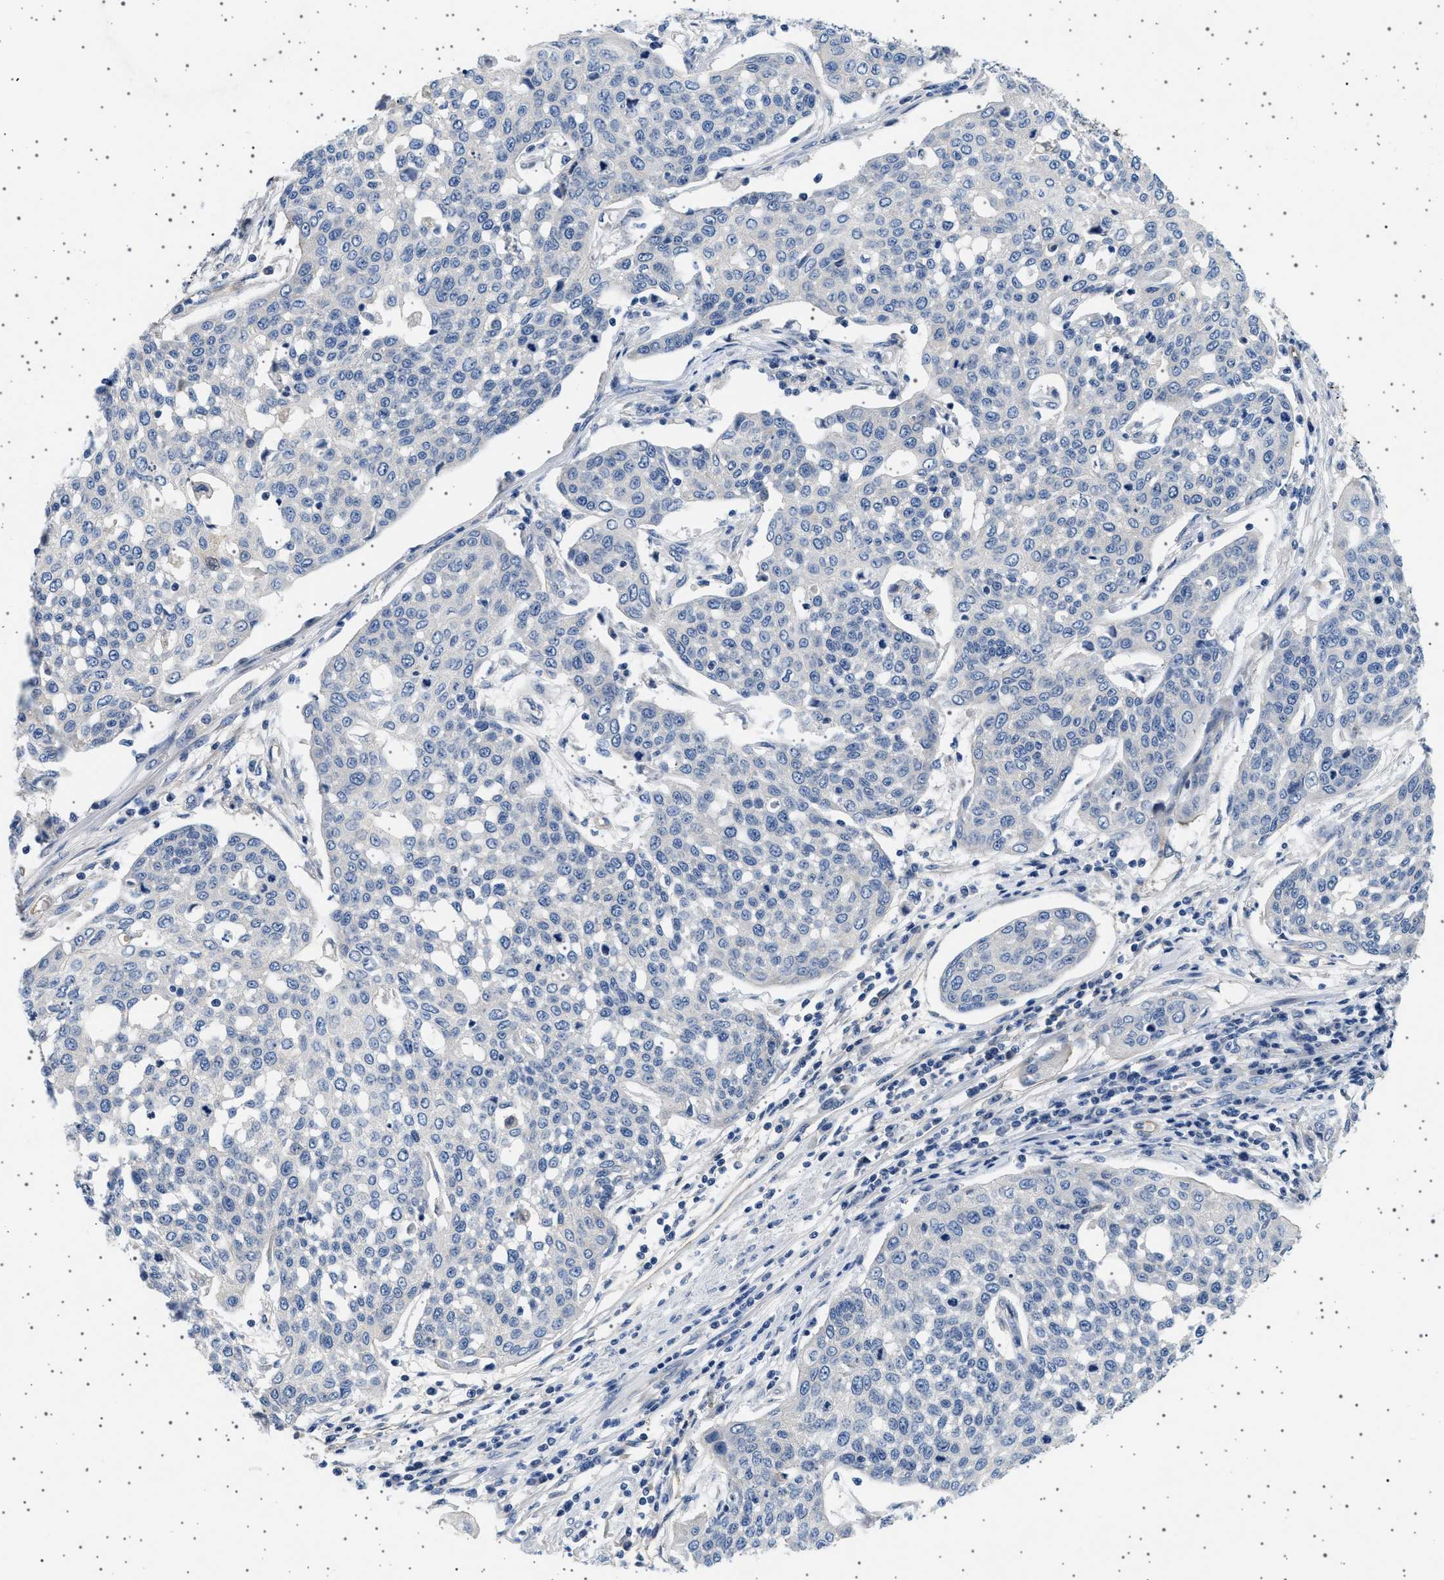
{"staining": {"intensity": "negative", "quantity": "none", "location": "none"}, "tissue": "cervical cancer", "cell_type": "Tumor cells", "image_type": "cancer", "snomed": [{"axis": "morphology", "description": "Squamous cell carcinoma, NOS"}, {"axis": "topography", "description": "Cervix"}], "caption": "Immunohistochemistry (IHC) micrograph of human cervical cancer stained for a protein (brown), which displays no positivity in tumor cells. Brightfield microscopy of IHC stained with DAB (3,3'-diaminobenzidine) (brown) and hematoxylin (blue), captured at high magnification.", "gene": "PLPP6", "patient": {"sex": "female", "age": 34}}